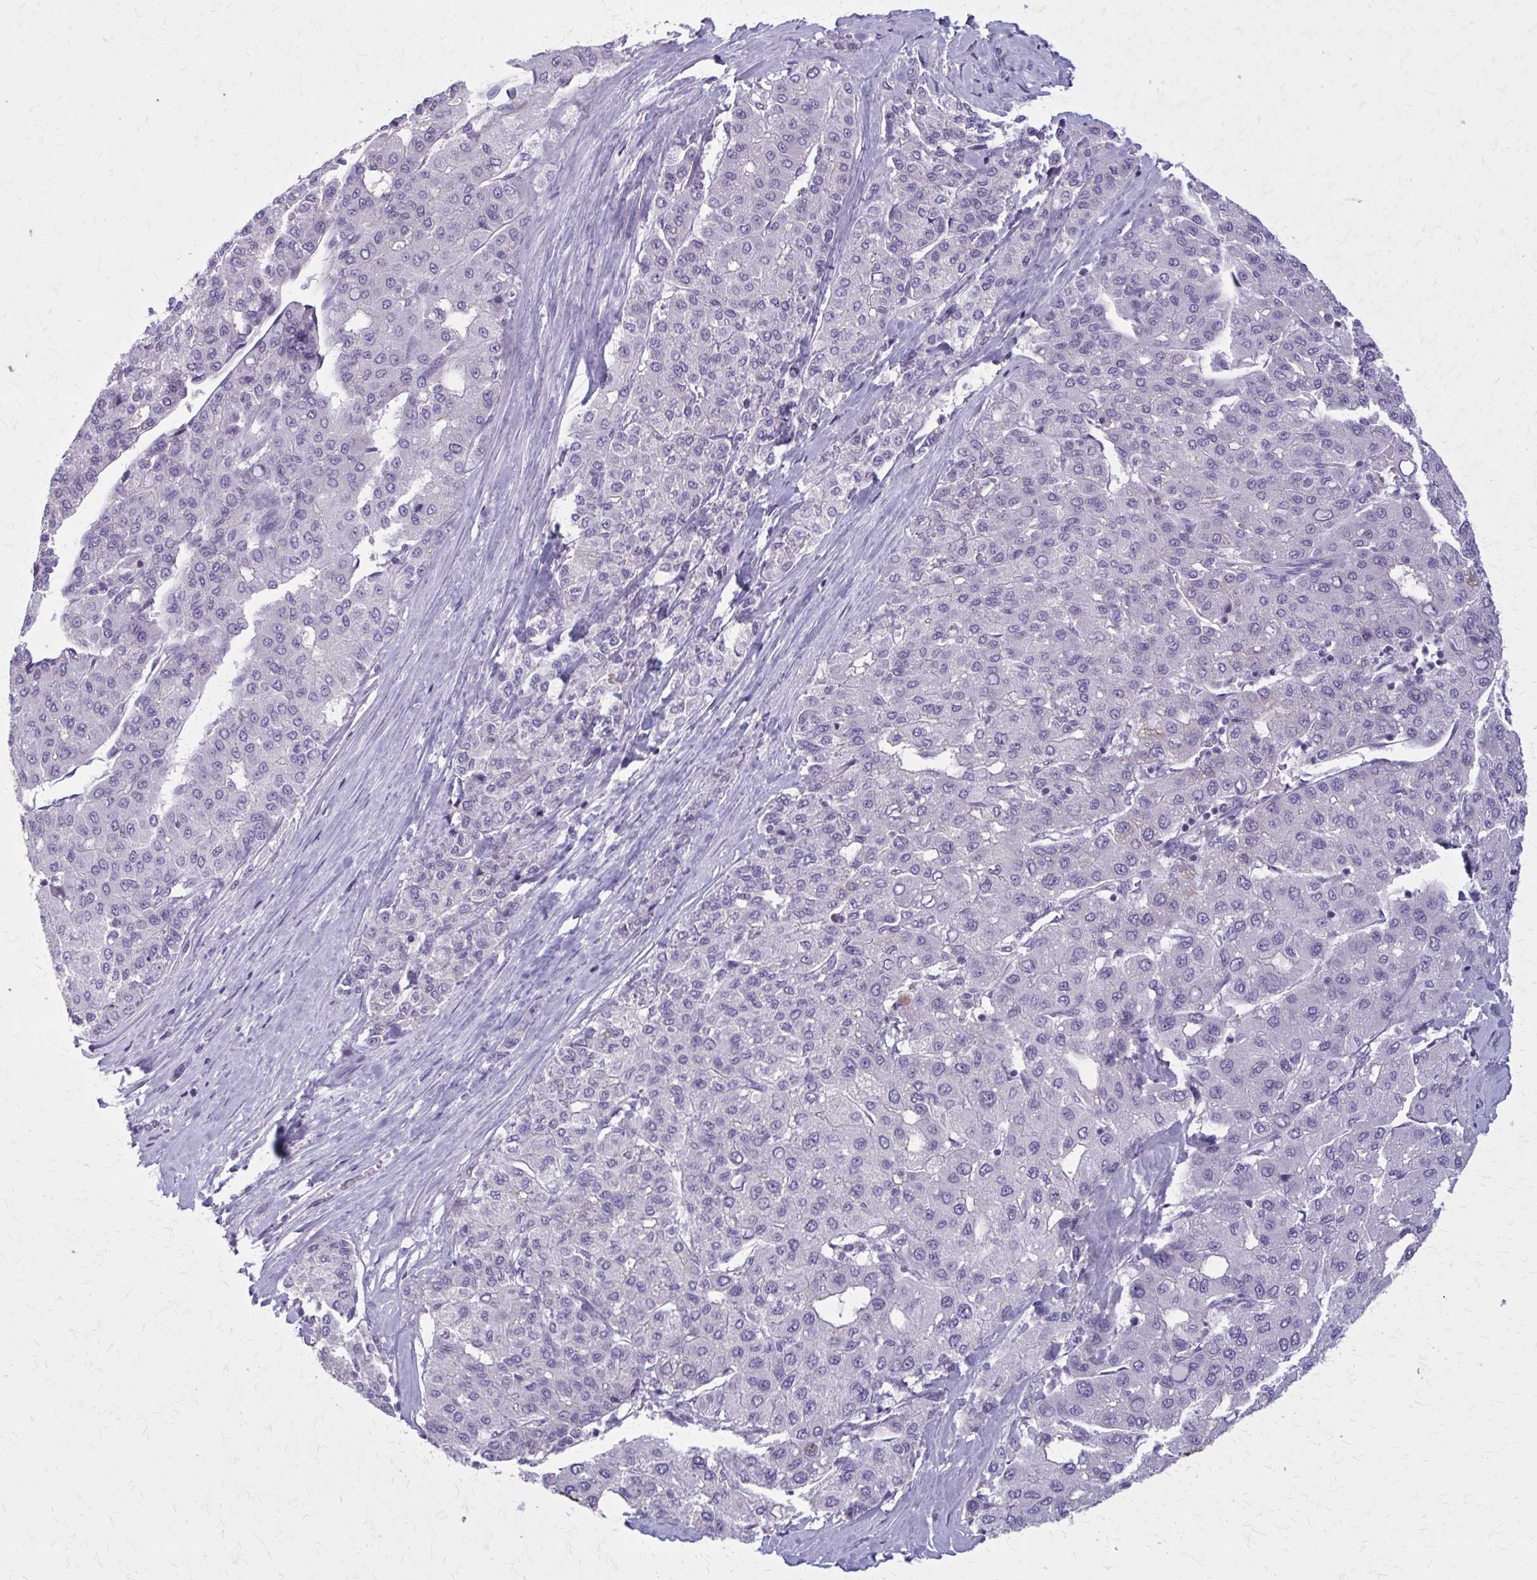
{"staining": {"intensity": "weak", "quantity": "<25%", "location": "cytoplasmic/membranous"}, "tissue": "liver cancer", "cell_type": "Tumor cells", "image_type": "cancer", "snomed": [{"axis": "morphology", "description": "Carcinoma, Hepatocellular, NOS"}, {"axis": "topography", "description": "Liver"}], "caption": "Human liver cancer (hepatocellular carcinoma) stained for a protein using immunohistochemistry reveals no staining in tumor cells.", "gene": "OR4A47", "patient": {"sex": "male", "age": 65}}